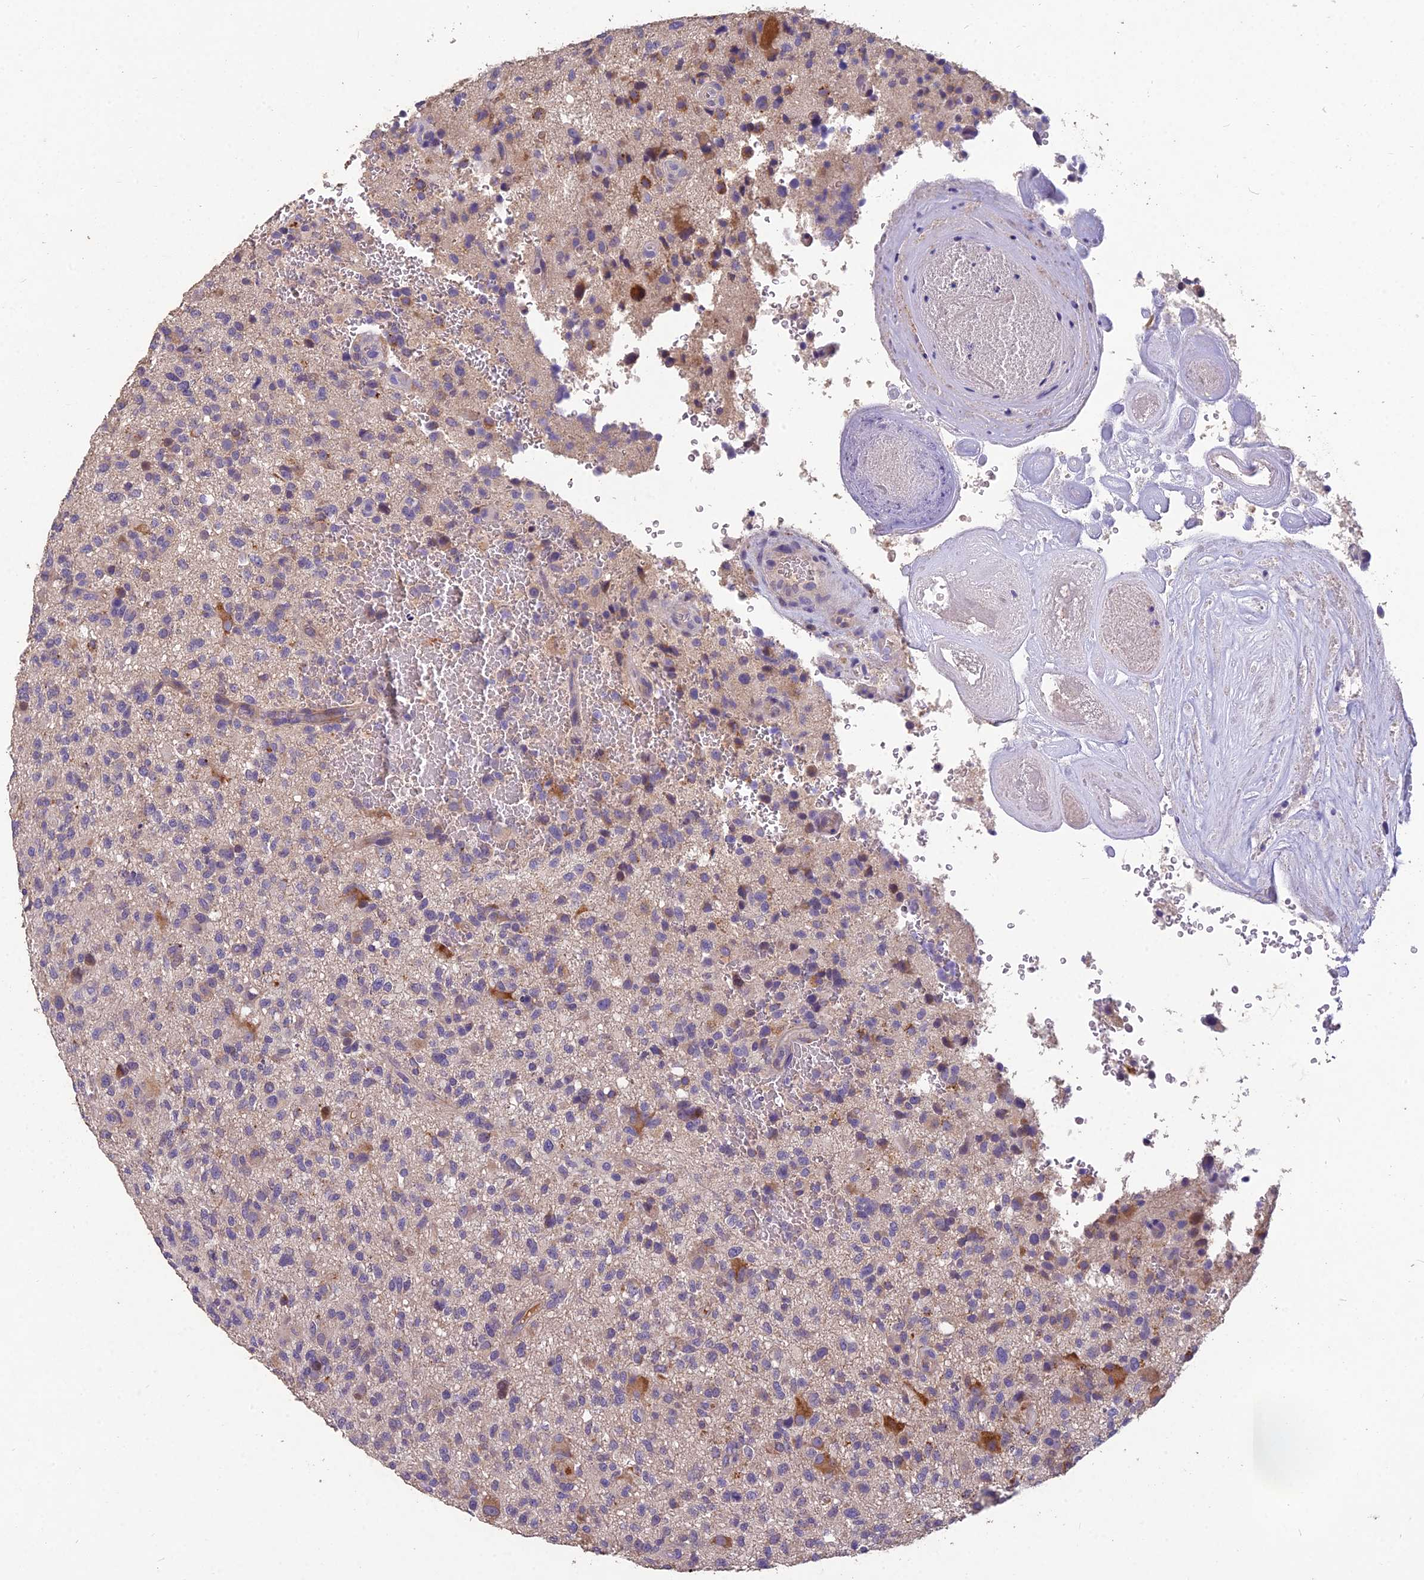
{"staining": {"intensity": "moderate", "quantity": "<25%", "location": "cytoplasmic/membranous"}, "tissue": "glioma", "cell_type": "Tumor cells", "image_type": "cancer", "snomed": [{"axis": "morphology", "description": "Glioma, malignant, High grade"}, {"axis": "topography", "description": "Brain"}], "caption": "A brown stain highlights moderate cytoplasmic/membranous staining of a protein in malignant glioma (high-grade) tumor cells. (Stains: DAB in brown, nuclei in blue, Microscopy: brightfield microscopy at high magnification).", "gene": "CEACAM16", "patient": {"sex": "male", "age": 47}}